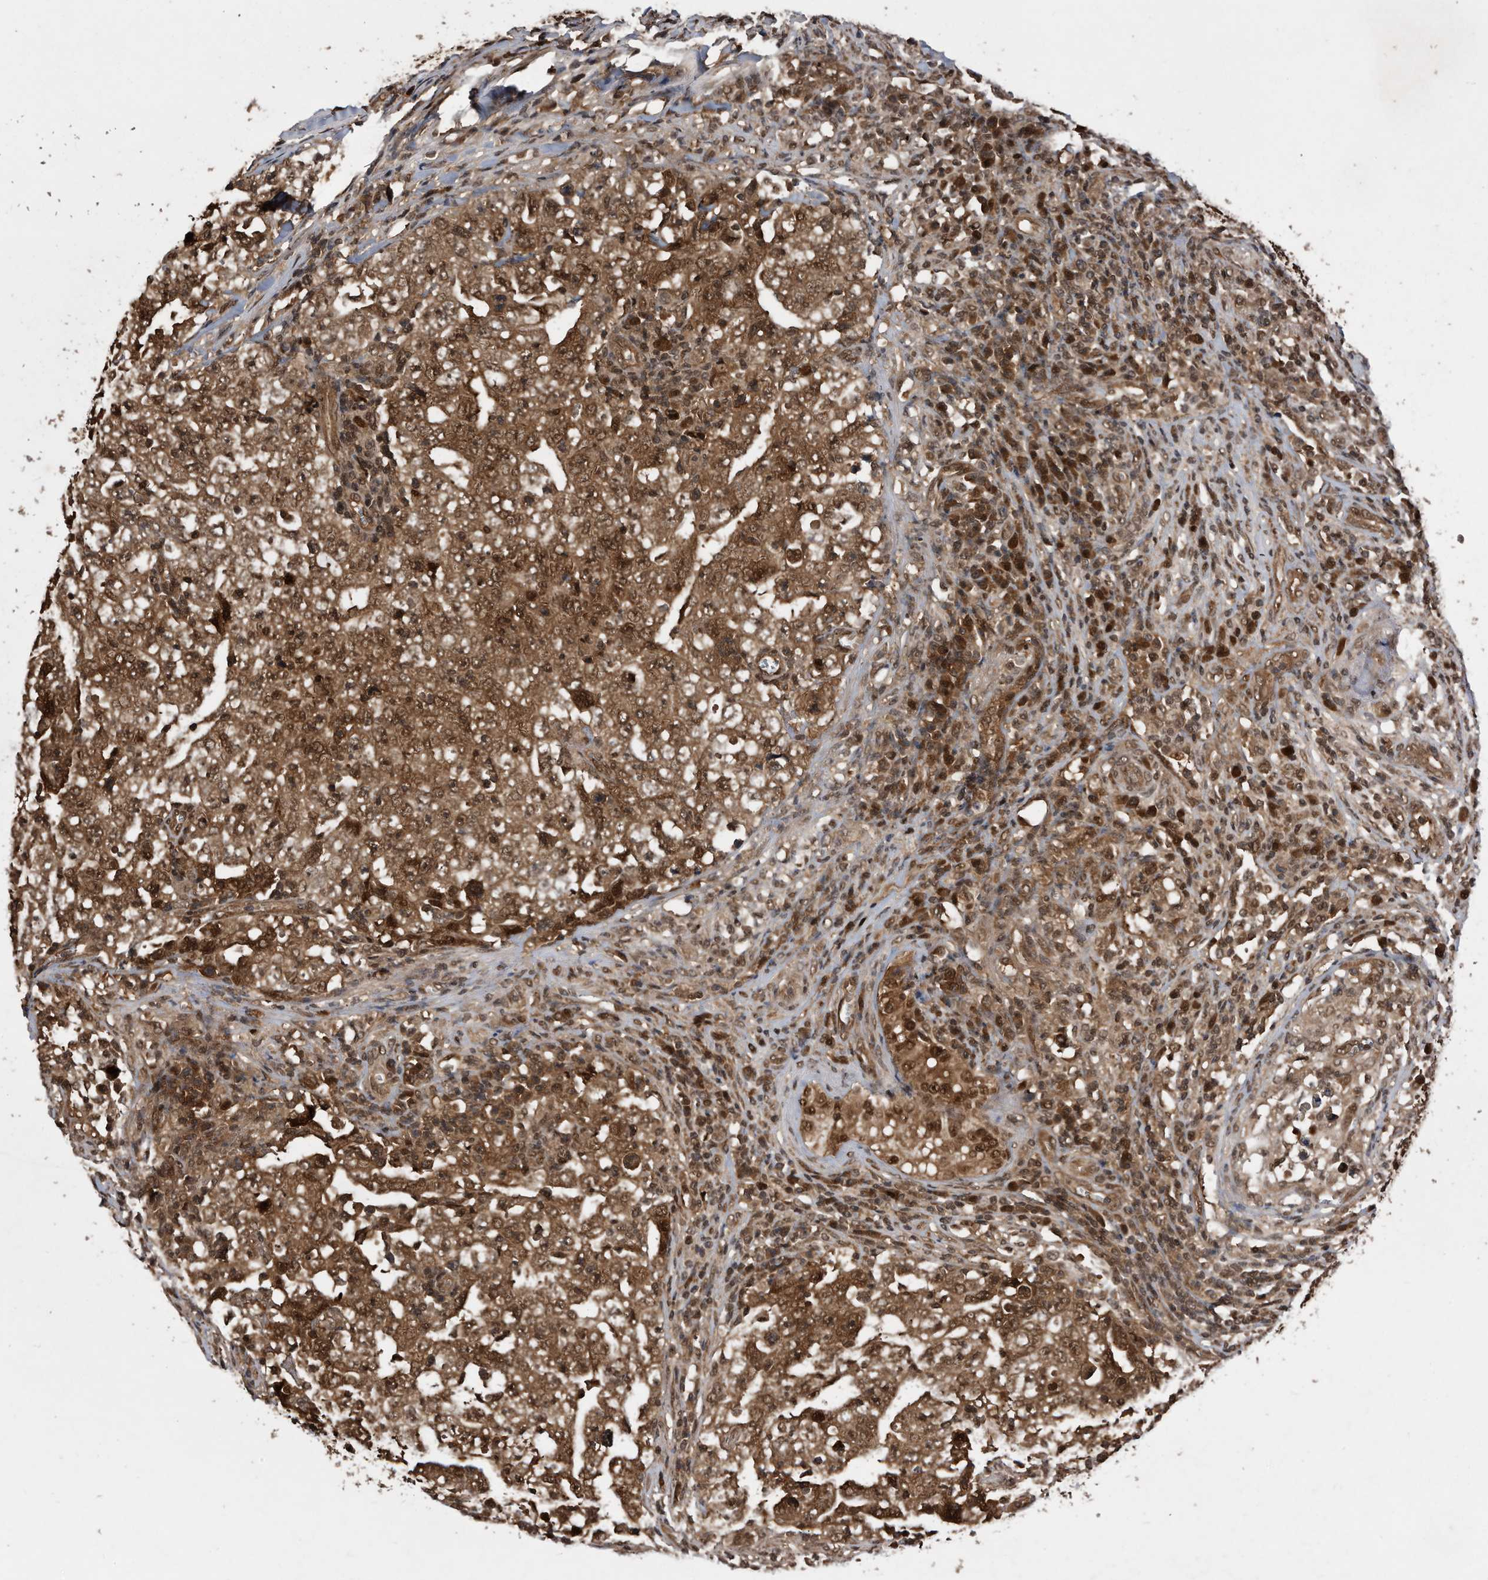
{"staining": {"intensity": "strong", "quantity": ">75%", "location": "cytoplasmic/membranous,nuclear"}, "tissue": "testis cancer", "cell_type": "Tumor cells", "image_type": "cancer", "snomed": [{"axis": "morphology", "description": "Carcinoma, Embryonal, NOS"}, {"axis": "topography", "description": "Testis"}], "caption": "Protein staining of testis cancer tissue displays strong cytoplasmic/membranous and nuclear positivity in about >75% of tumor cells.", "gene": "RAD23B", "patient": {"sex": "male", "age": 26}}